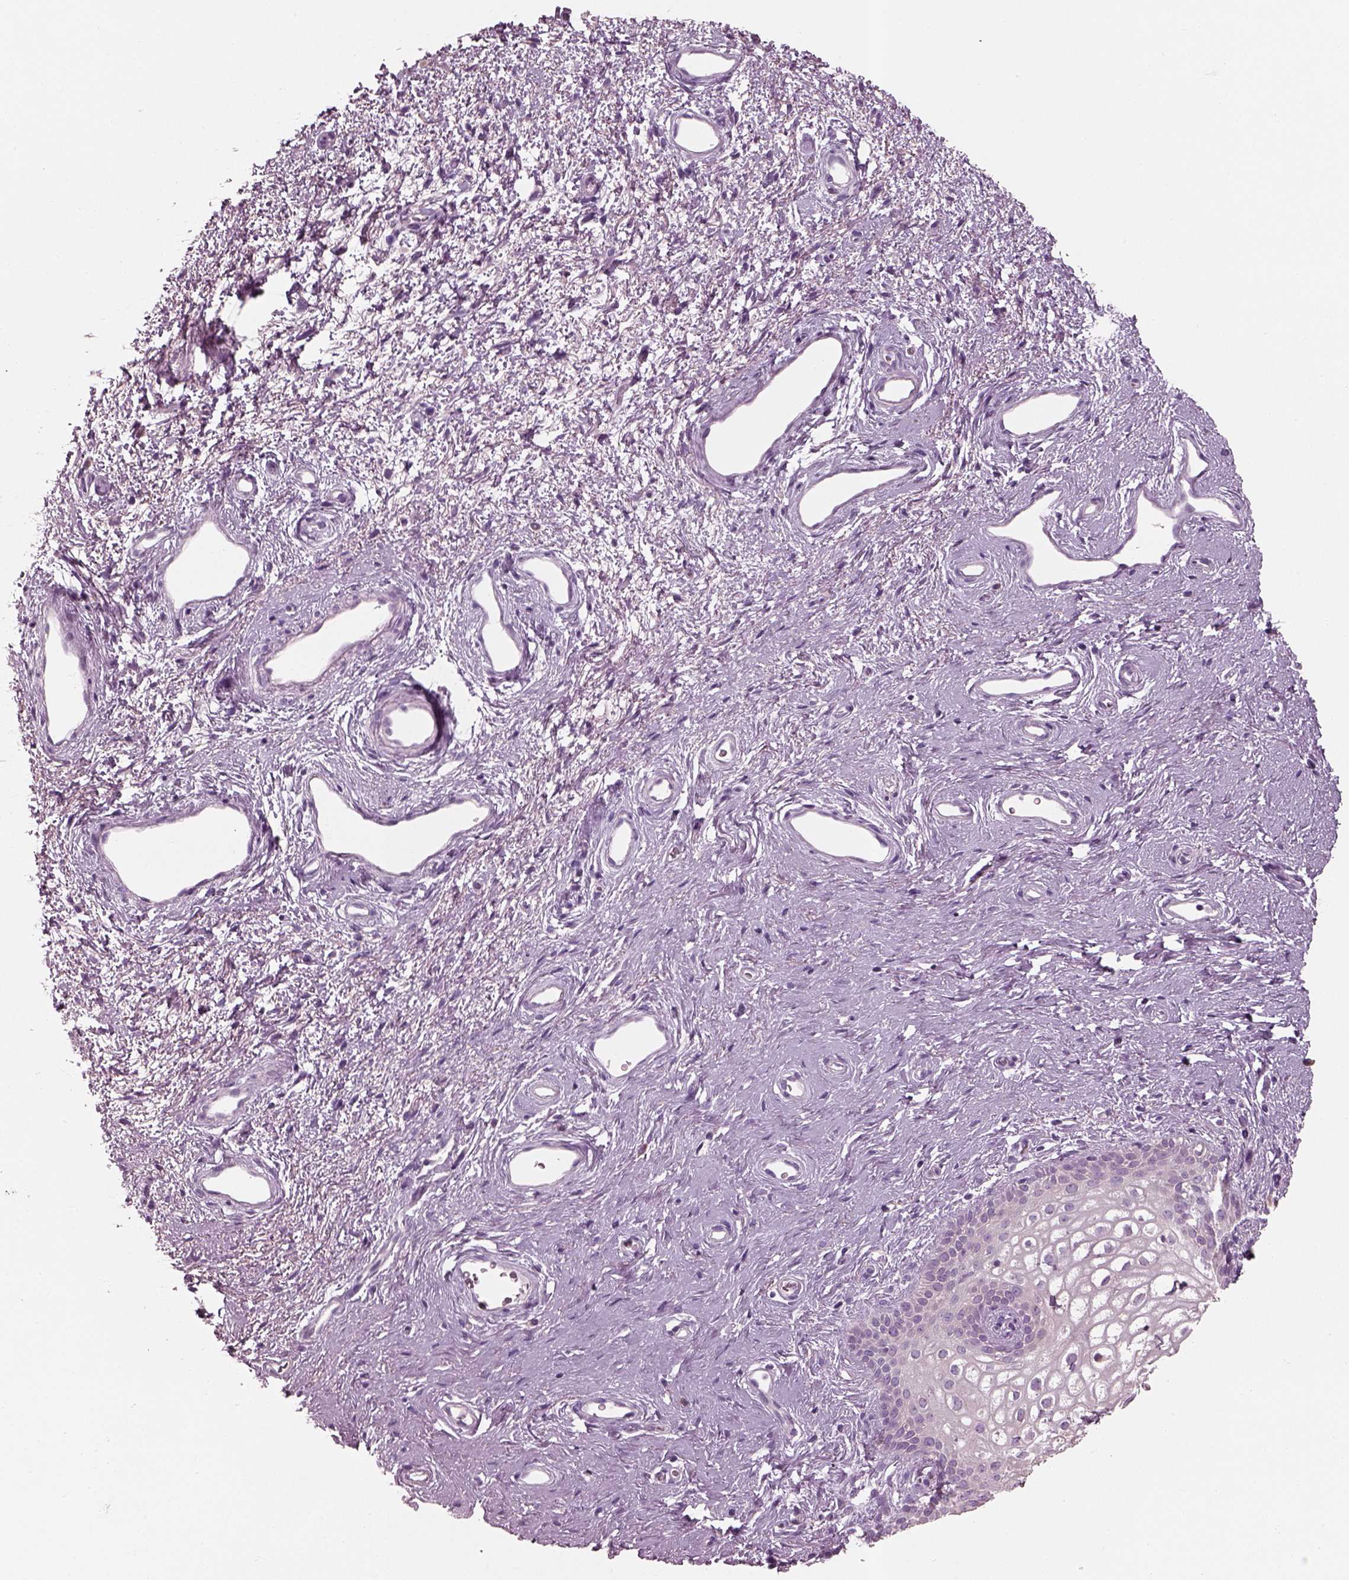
{"staining": {"intensity": "negative", "quantity": "none", "location": "none"}, "tissue": "skin", "cell_type": "Epidermal cells", "image_type": "normal", "snomed": [{"axis": "morphology", "description": "Normal tissue, NOS"}, {"axis": "topography", "description": "Anal"}], "caption": "The image shows no significant staining in epidermal cells of skin.", "gene": "SLC27A2", "patient": {"sex": "female", "age": 46}}